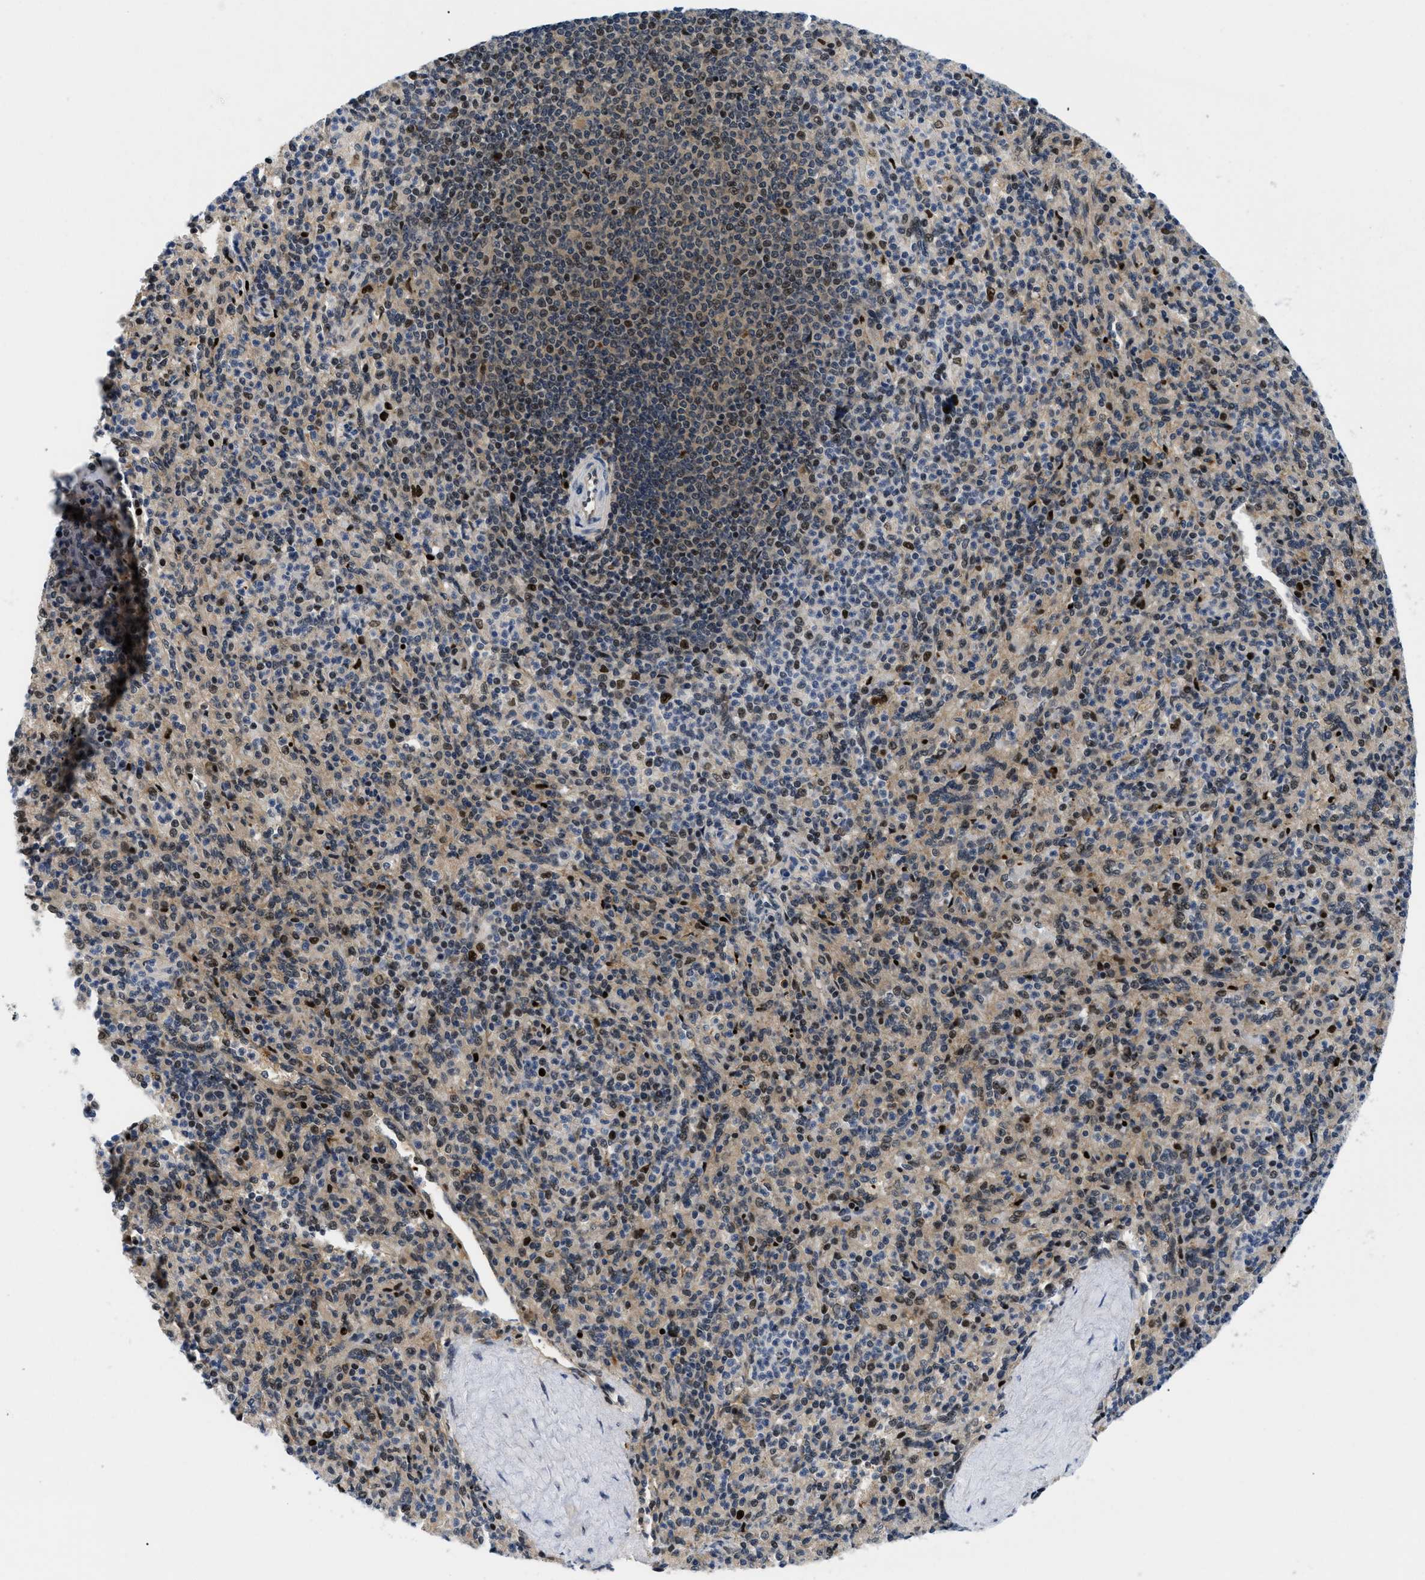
{"staining": {"intensity": "moderate", "quantity": "25%-75%", "location": "nuclear"}, "tissue": "spleen", "cell_type": "Cells in red pulp", "image_type": "normal", "snomed": [{"axis": "morphology", "description": "Normal tissue, NOS"}, {"axis": "topography", "description": "Spleen"}], "caption": "Immunohistochemical staining of unremarkable human spleen exhibits moderate nuclear protein staining in approximately 25%-75% of cells in red pulp. The protein is shown in brown color, while the nuclei are stained blue.", "gene": "SLC29A2", "patient": {"sex": "male", "age": 36}}